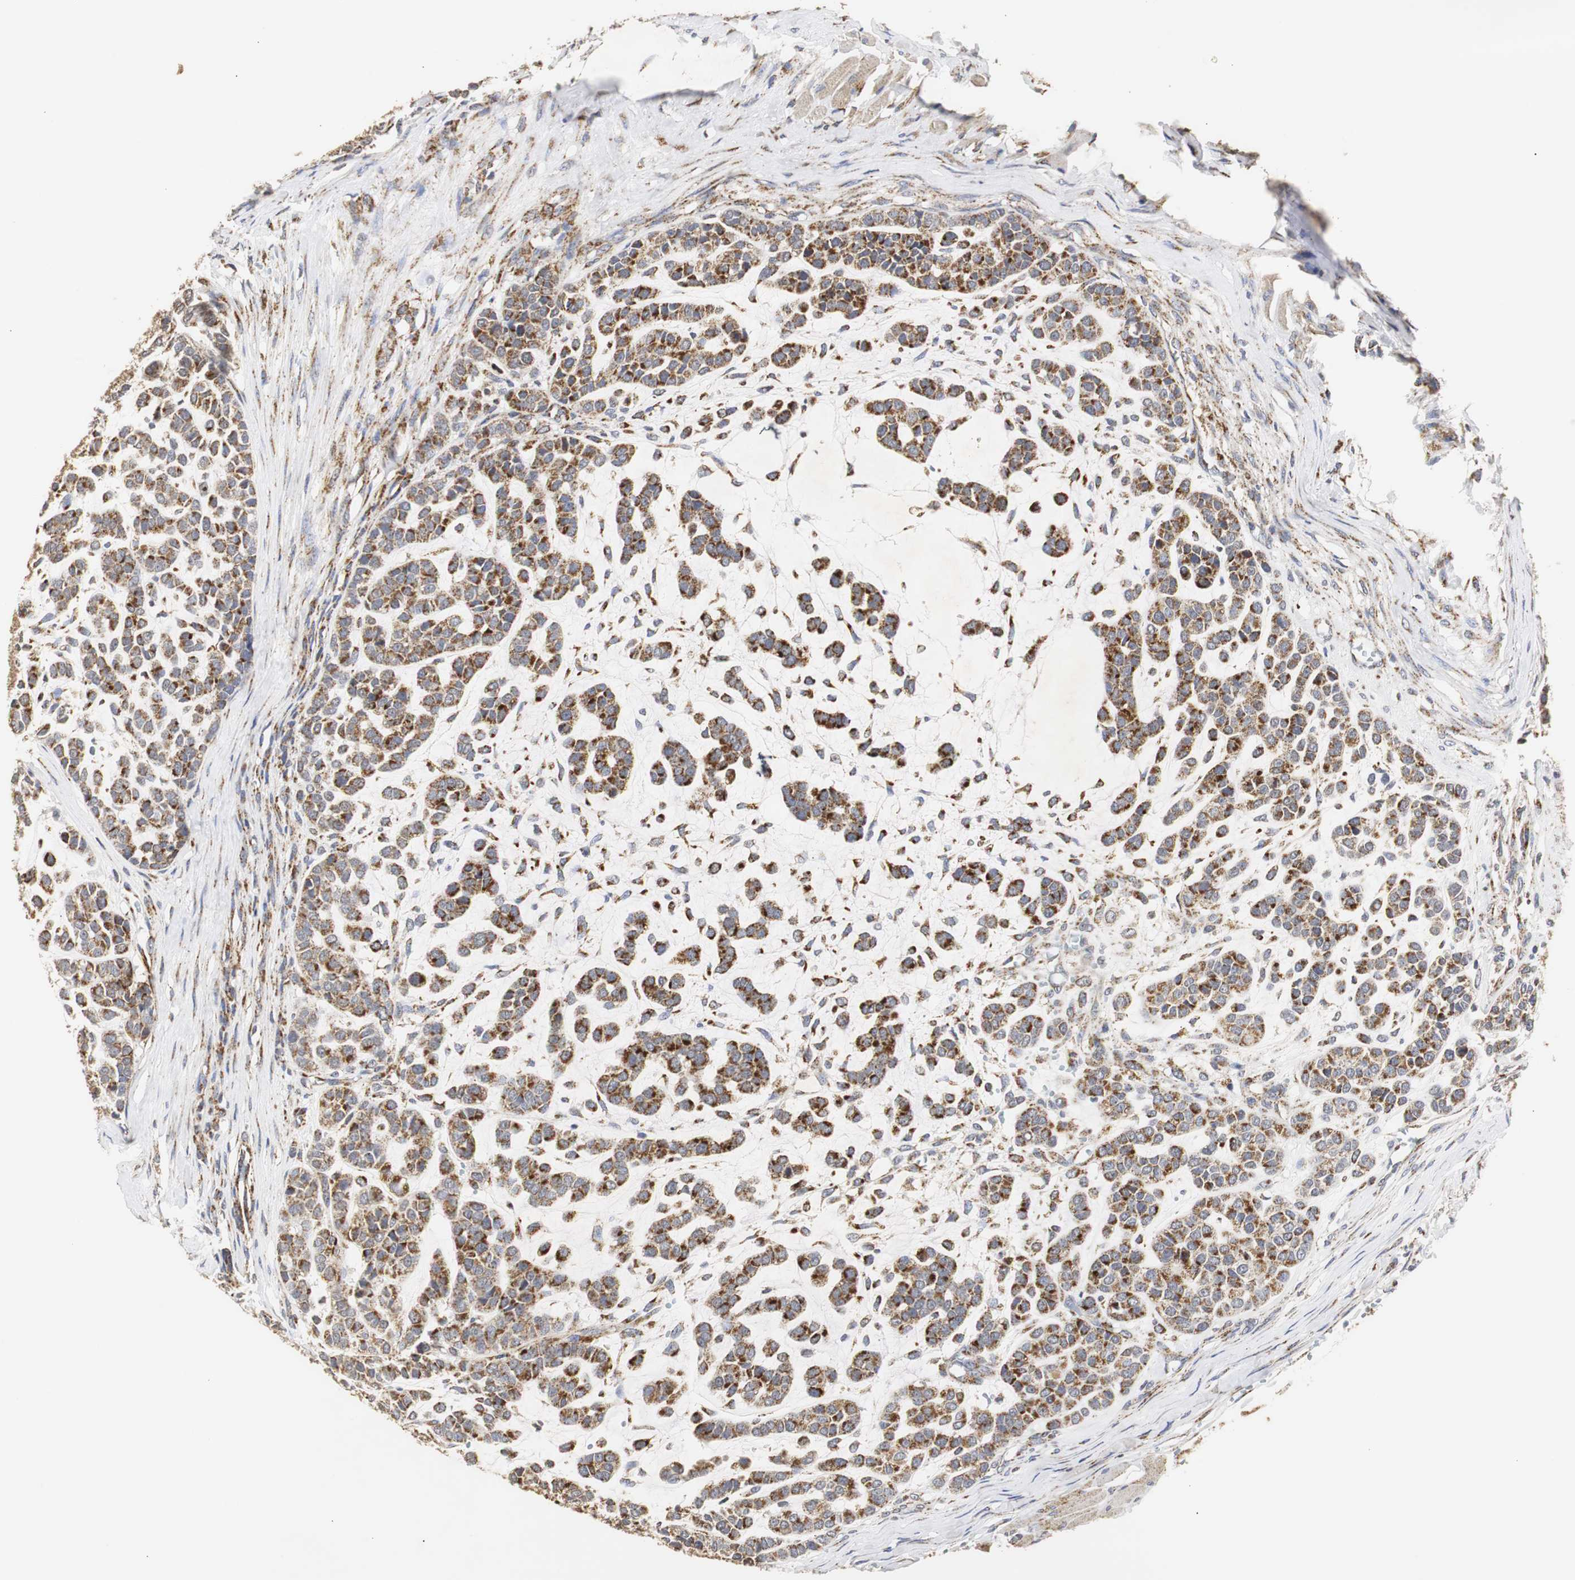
{"staining": {"intensity": "strong", "quantity": ">75%", "location": "cytoplasmic/membranous"}, "tissue": "head and neck cancer", "cell_type": "Tumor cells", "image_type": "cancer", "snomed": [{"axis": "morphology", "description": "Adenocarcinoma, NOS"}, {"axis": "morphology", "description": "Adenoma, NOS"}, {"axis": "topography", "description": "Head-Neck"}], "caption": "The micrograph reveals immunohistochemical staining of head and neck cancer. There is strong cytoplasmic/membranous positivity is present in approximately >75% of tumor cells. Immunohistochemistry stains the protein of interest in brown and the nuclei are stained blue.", "gene": "HSD17B10", "patient": {"sex": "female", "age": 55}}